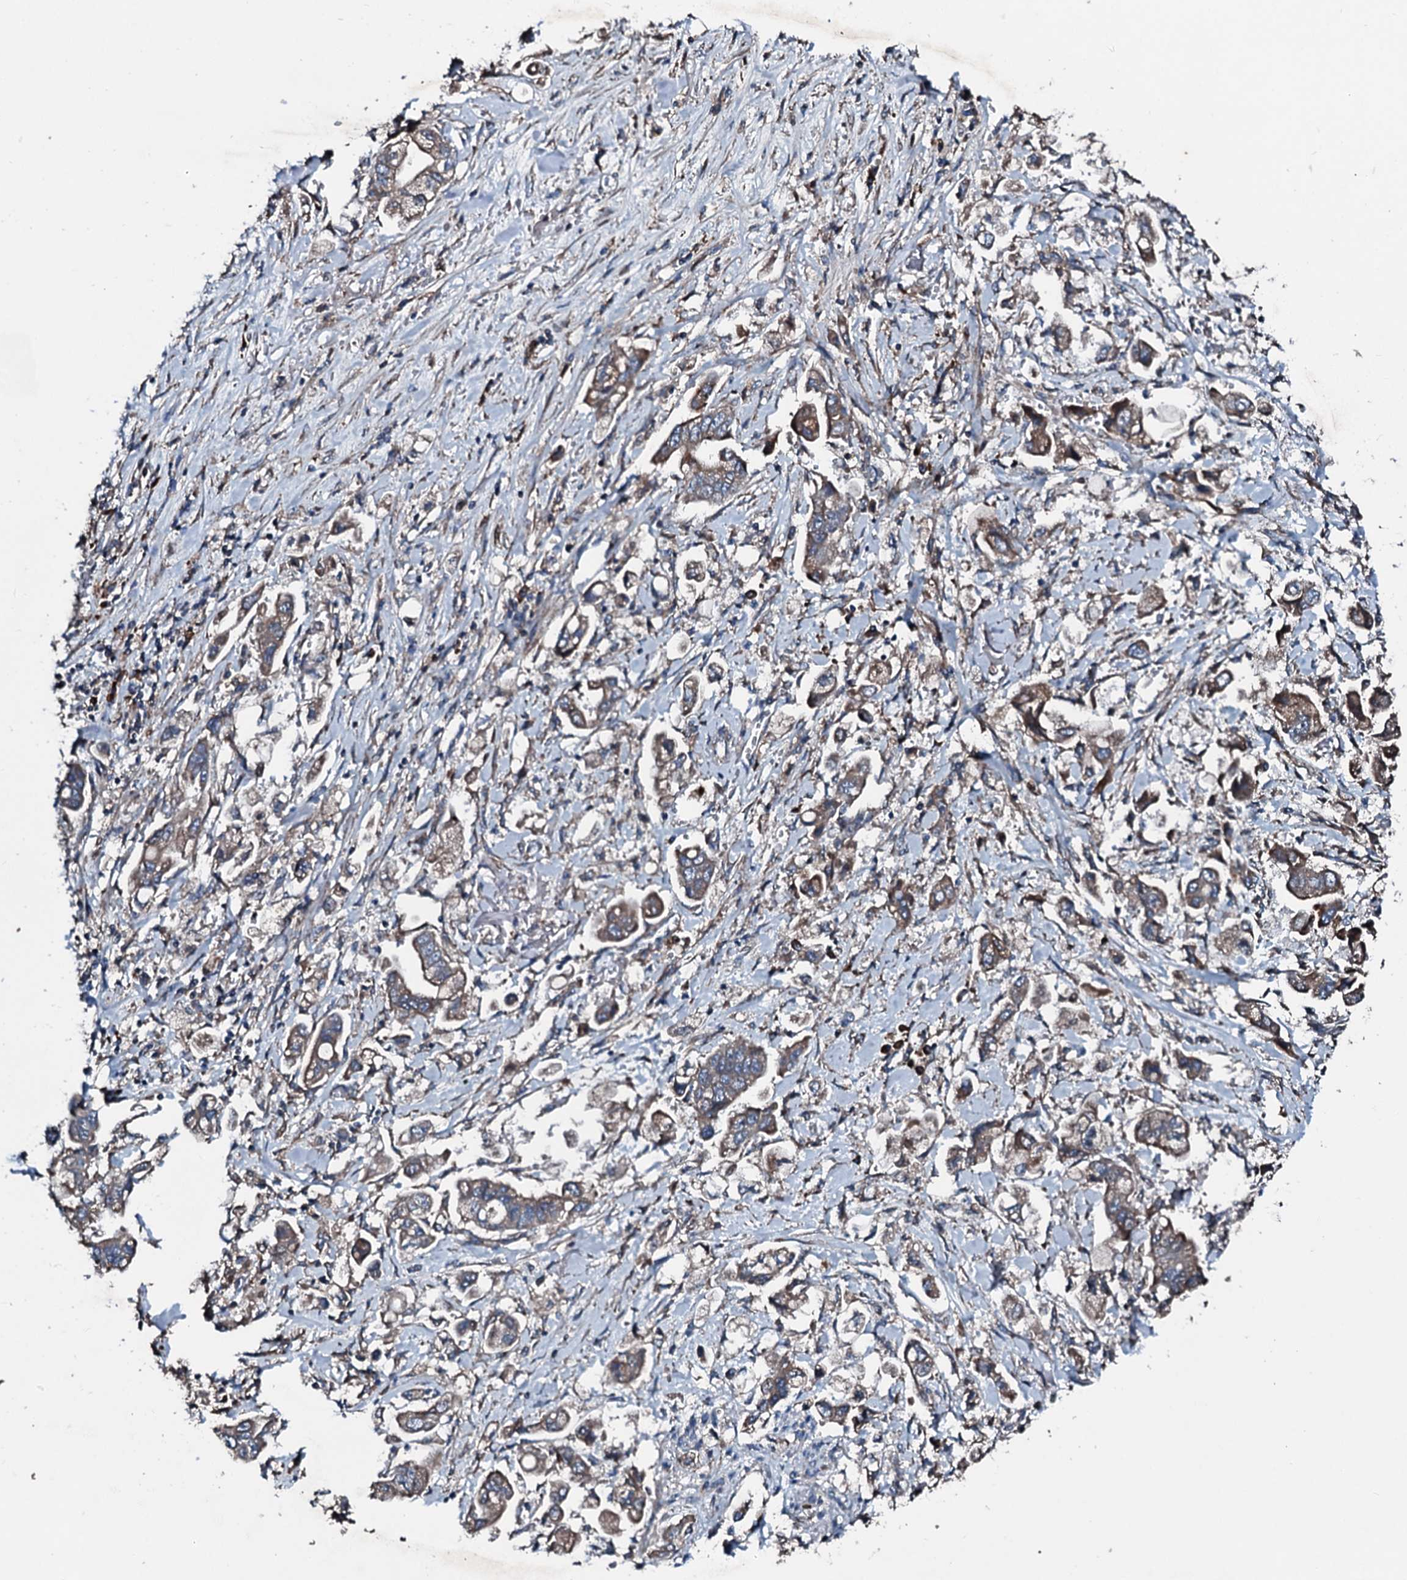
{"staining": {"intensity": "weak", "quantity": ">75%", "location": "cytoplasmic/membranous"}, "tissue": "stomach cancer", "cell_type": "Tumor cells", "image_type": "cancer", "snomed": [{"axis": "morphology", "description": "Adenocarcinoma, NOS"}, {"axis": "topography", "description": "Stomach"}], "caption": "A brown stain highlights weak cytoplasmic/membranous expression of a protein in human stomach adenocarcinoma tumor cells. The protein is stained brown, and the nuclei are stained in blue (DAB IHC with brightfield microscopy, high magnification).", "gene": "ACSS3", "patient": {"sex": "male", "age": 62}}